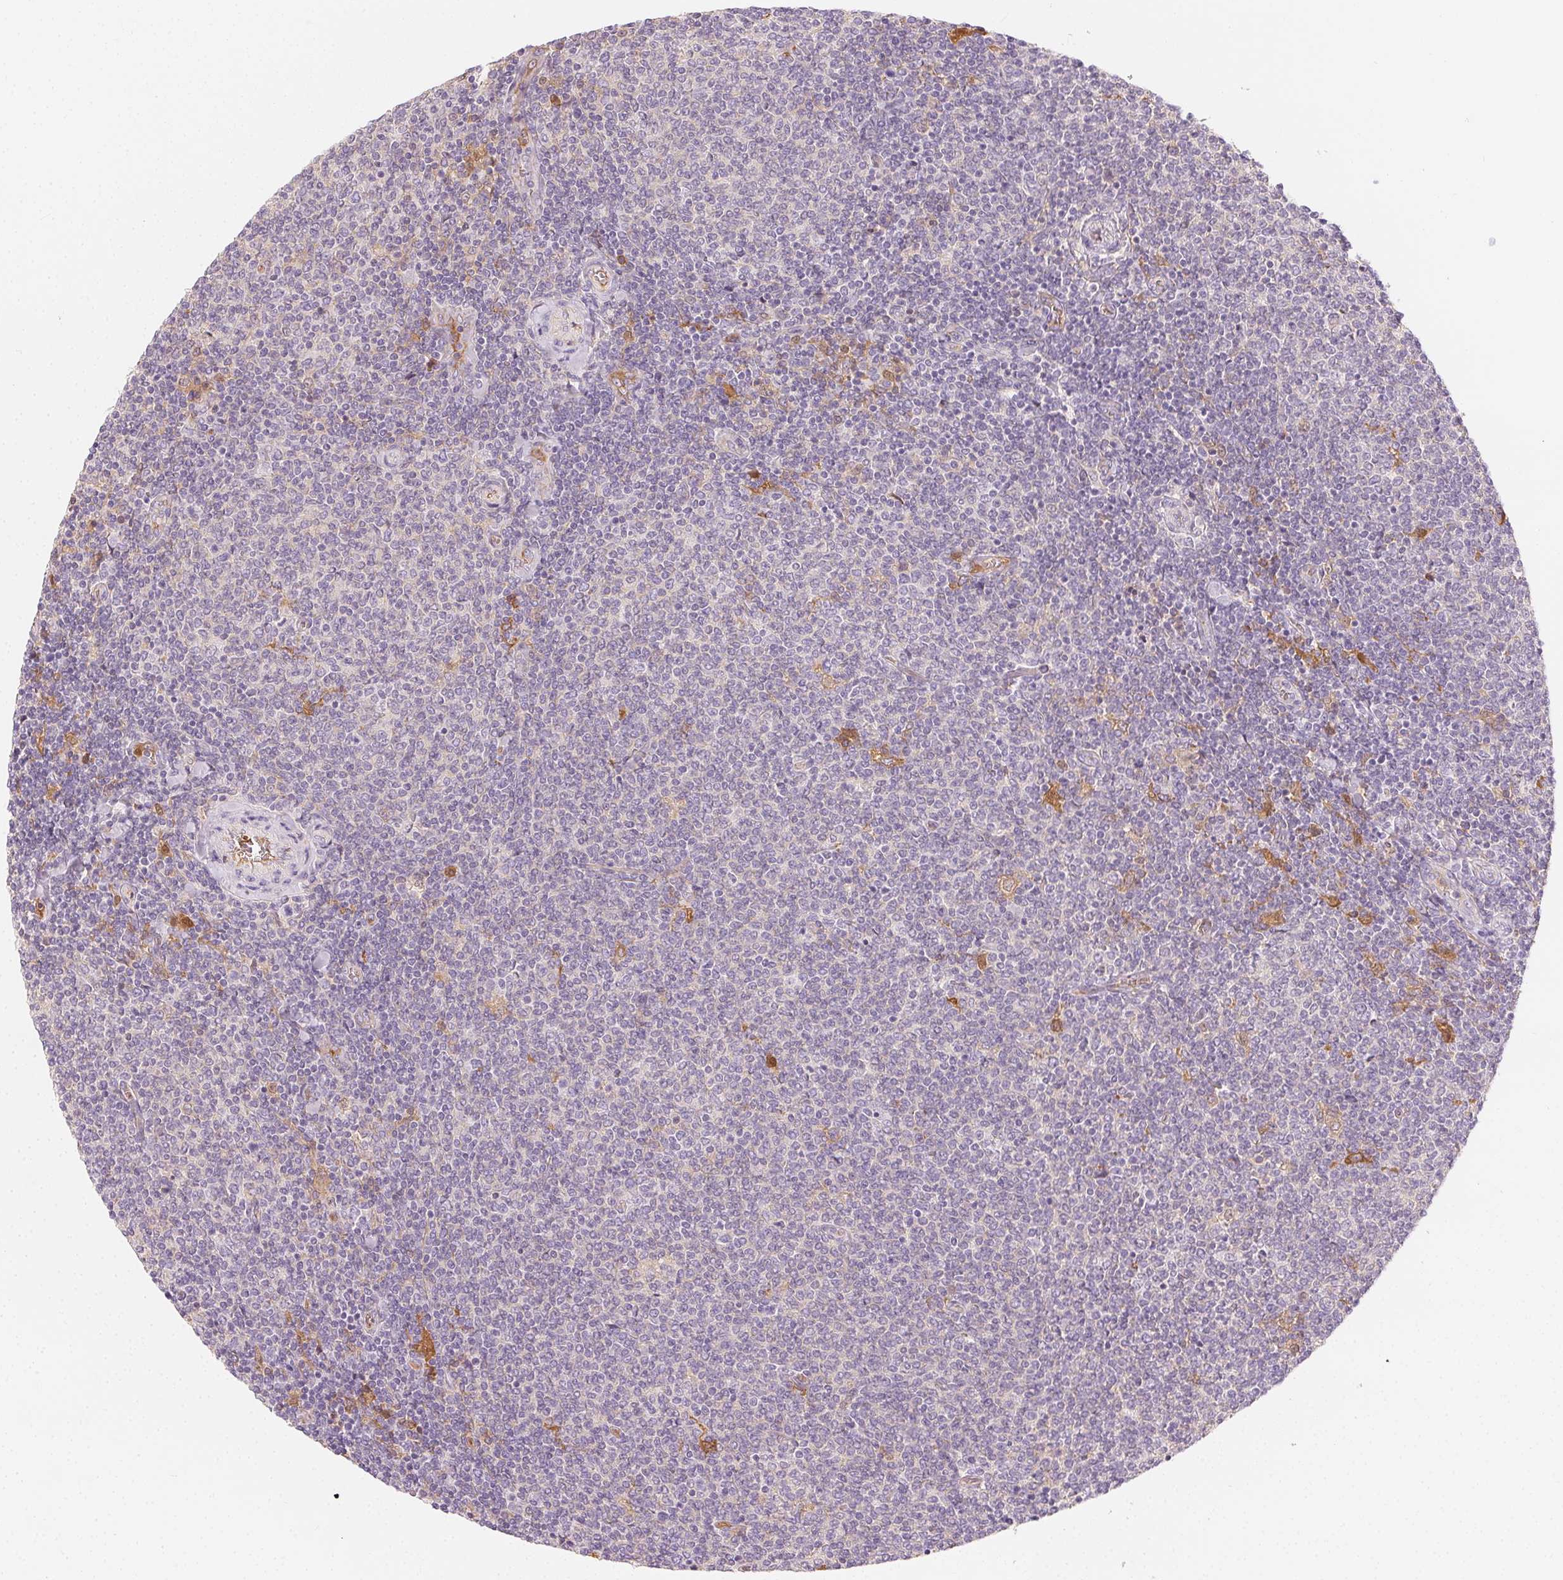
{"staining": {"intensity": "negative", "quantity": "none", "location": "none"}, "tissue": "lymphoma", "cell_type": "Tumor cells", "image_type": "cancer", "snomed": [{"axis": "morphology", "description": "Malignant lymphoma, non-Hodgkin's type, Low grade"}, {"axis": "topography", "description": "Lymph node"}], "caption": "An IHC image of lymphoma is shown. There is no staining in tumor cells of lymphoma. (DAB (3,3'-diaminobenzidine) immunohistochemistry (IHC) with hematoxylin counter stain).", "gene": "AFM", "patient": {"sex": "male", "age": 52}}